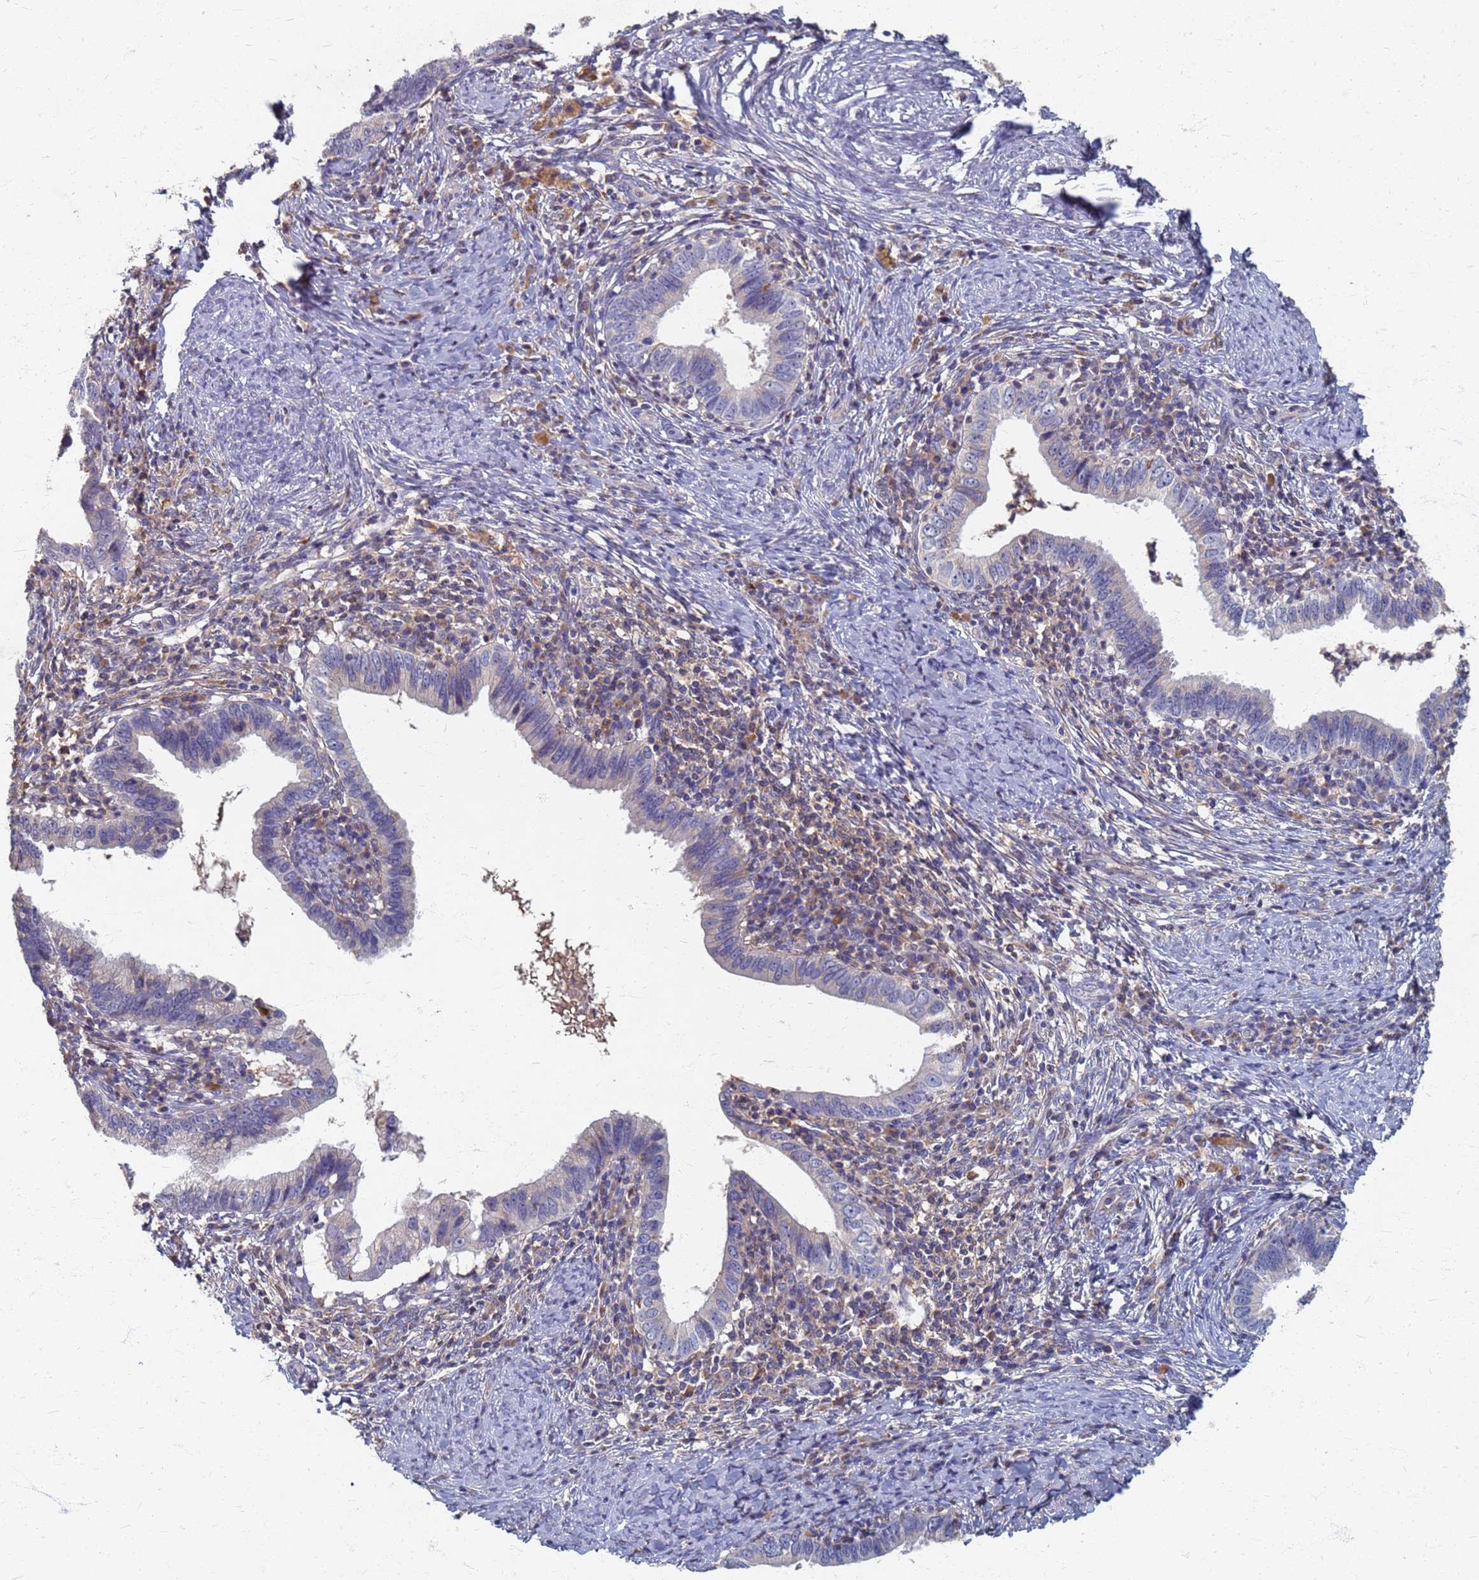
{"staining": {"intensity": "negative", "quantity": "none", "location": "none"}, "tissue": "cervical cancer", "cell_type": "Tumor cells", "image_type": "cancer", "snomed": [{"axis": "morphology", "description": "Adenocarcinoma, NOS"}, {"axis": "topography", "description": "Cervix"}], "caption": "There is no significant positivity in tumor cells of cervical cancer (adenocarcinoma).", "gene": "KRCC1", "patient": {"sex": "female", "age": 36}}